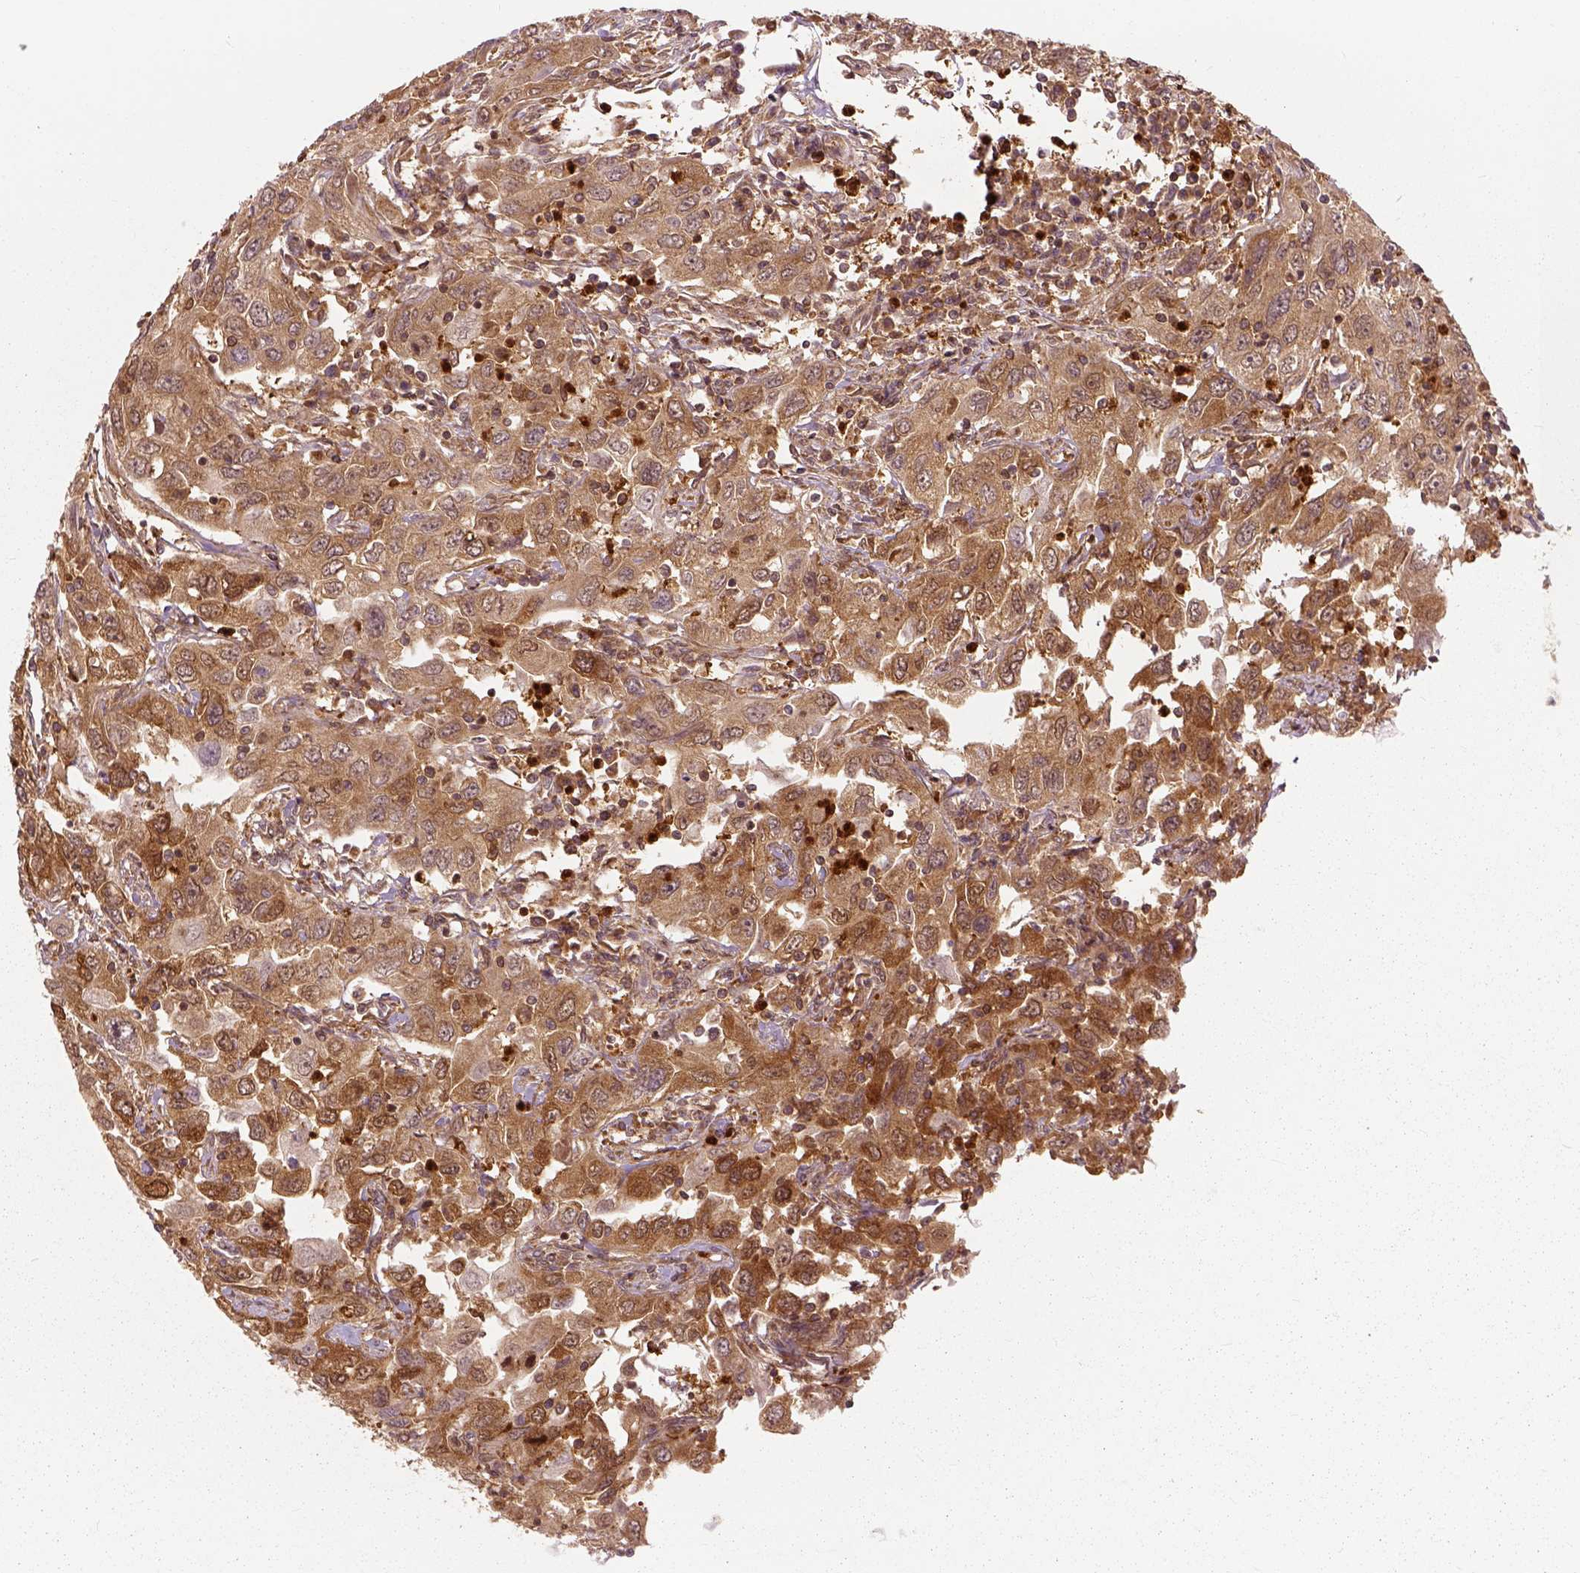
{"staining": {"intensity": "moderate", "quantity": ">75%", "location": "cytoplasmic/membranous"}, "tissue": "urothelial cancer", "cell_type": "Tumor cells", "image_type": "cancer", "snomed": [{"axis": "morphology", "description": "Urothelial carcinoma, High grade"}, {"axis": "topography", "description": "Urinary bladder"}], "caption": "High-grade urothelial carcinoma was stained to show a protein in brown. There is medium levels of moderate cytoplasmic/membranous staining in about >75% of tumor cells.", "gene": "GPI", "patient": {"sex": "male", "age": 76}}